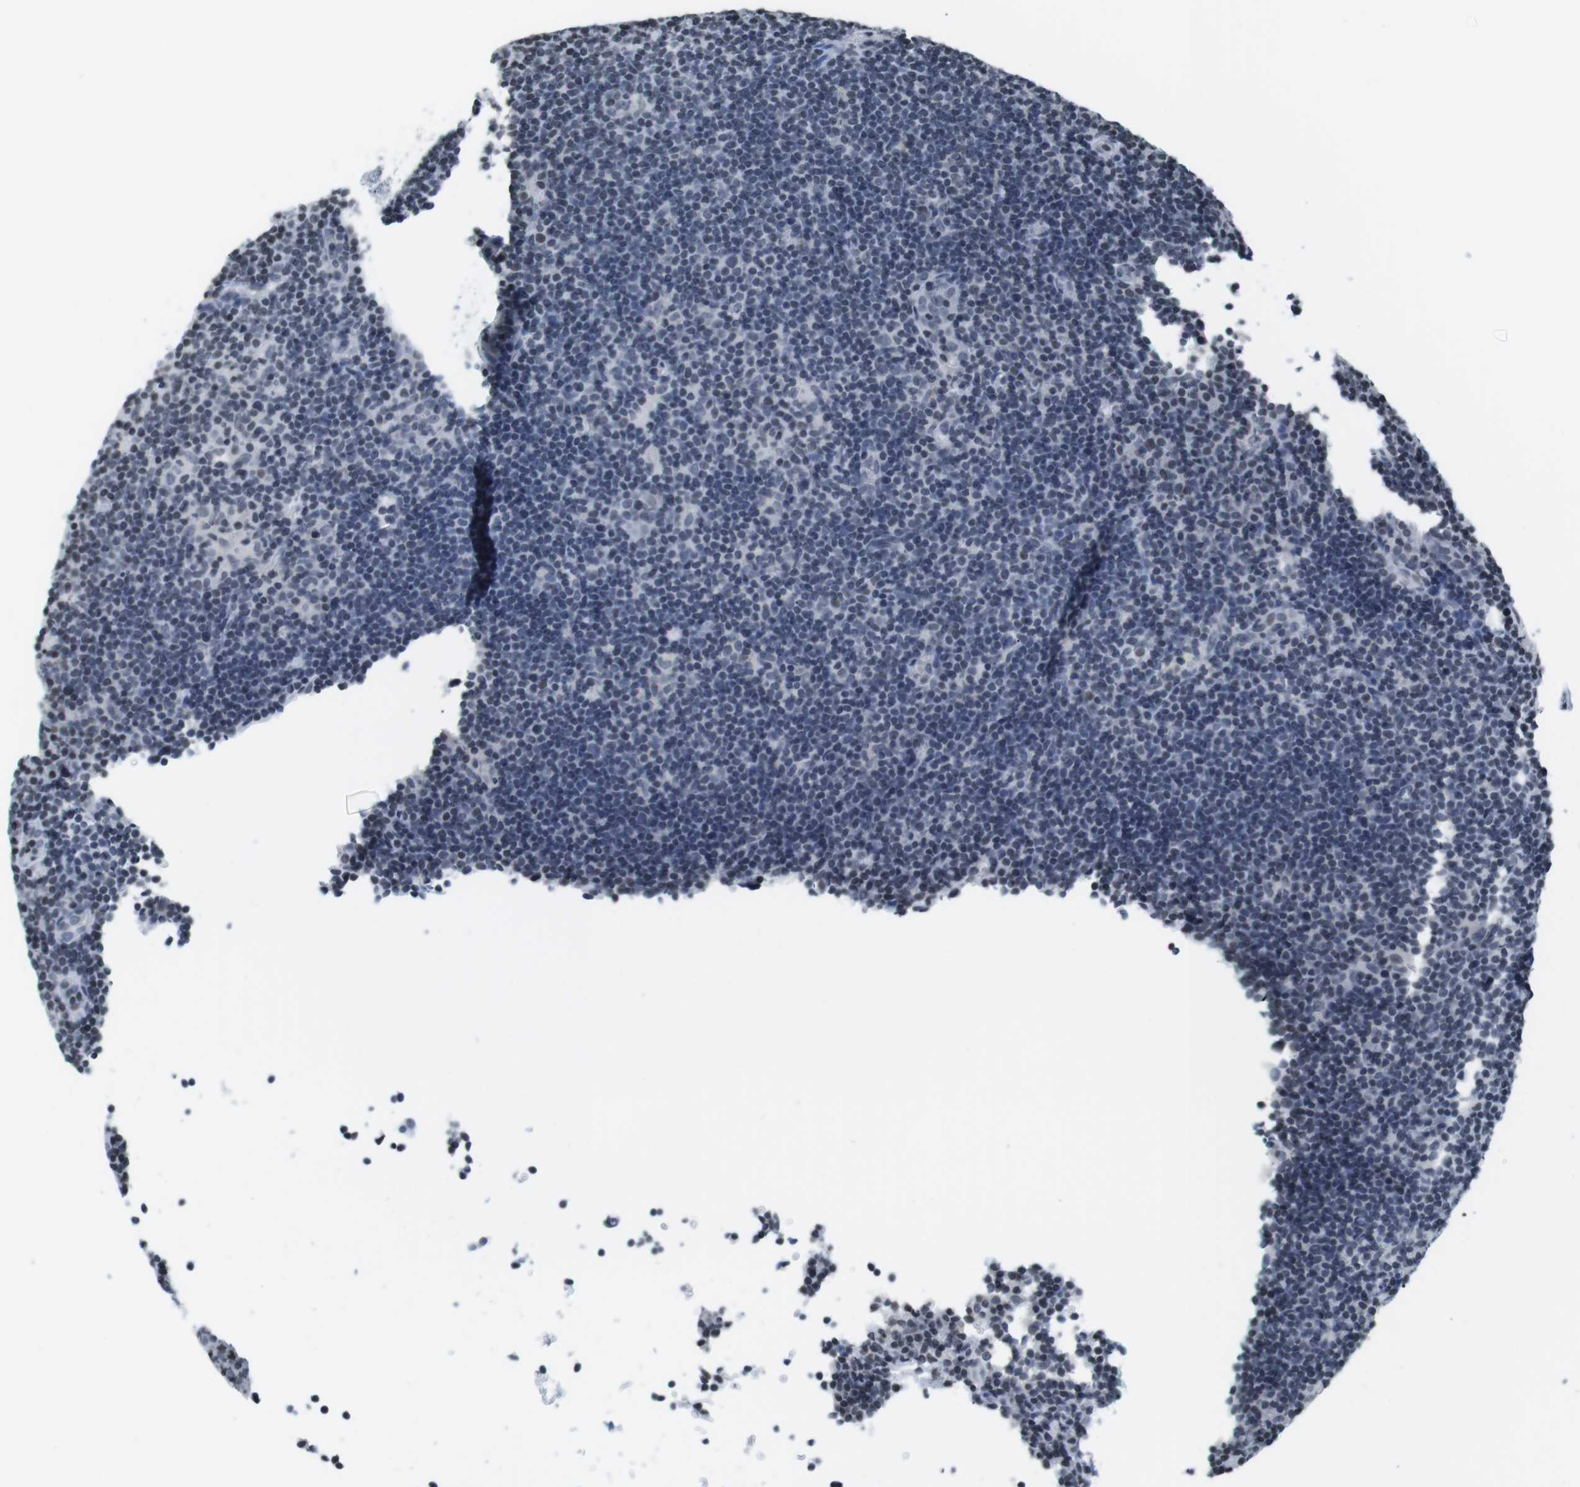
{"staining": {"intensity": "negative", "quantity": "none", "location": "none"}, "tissue": "lymphoma", "cell_type": "Tumor cells", "image_type": "cancer", "snomed": [{"axis": "morphology", "description": "Hodgkin's disease, NOS"}, {"axis": "topography", "description": "Lymph node"}], "caption": "Photomicrograph shows no significant protein expression in tumor cells of Hodgkin's disease. Nuclei are stained in blue.", "gene": "E2F2", "patient": {"sex": "female", "age": 57}}